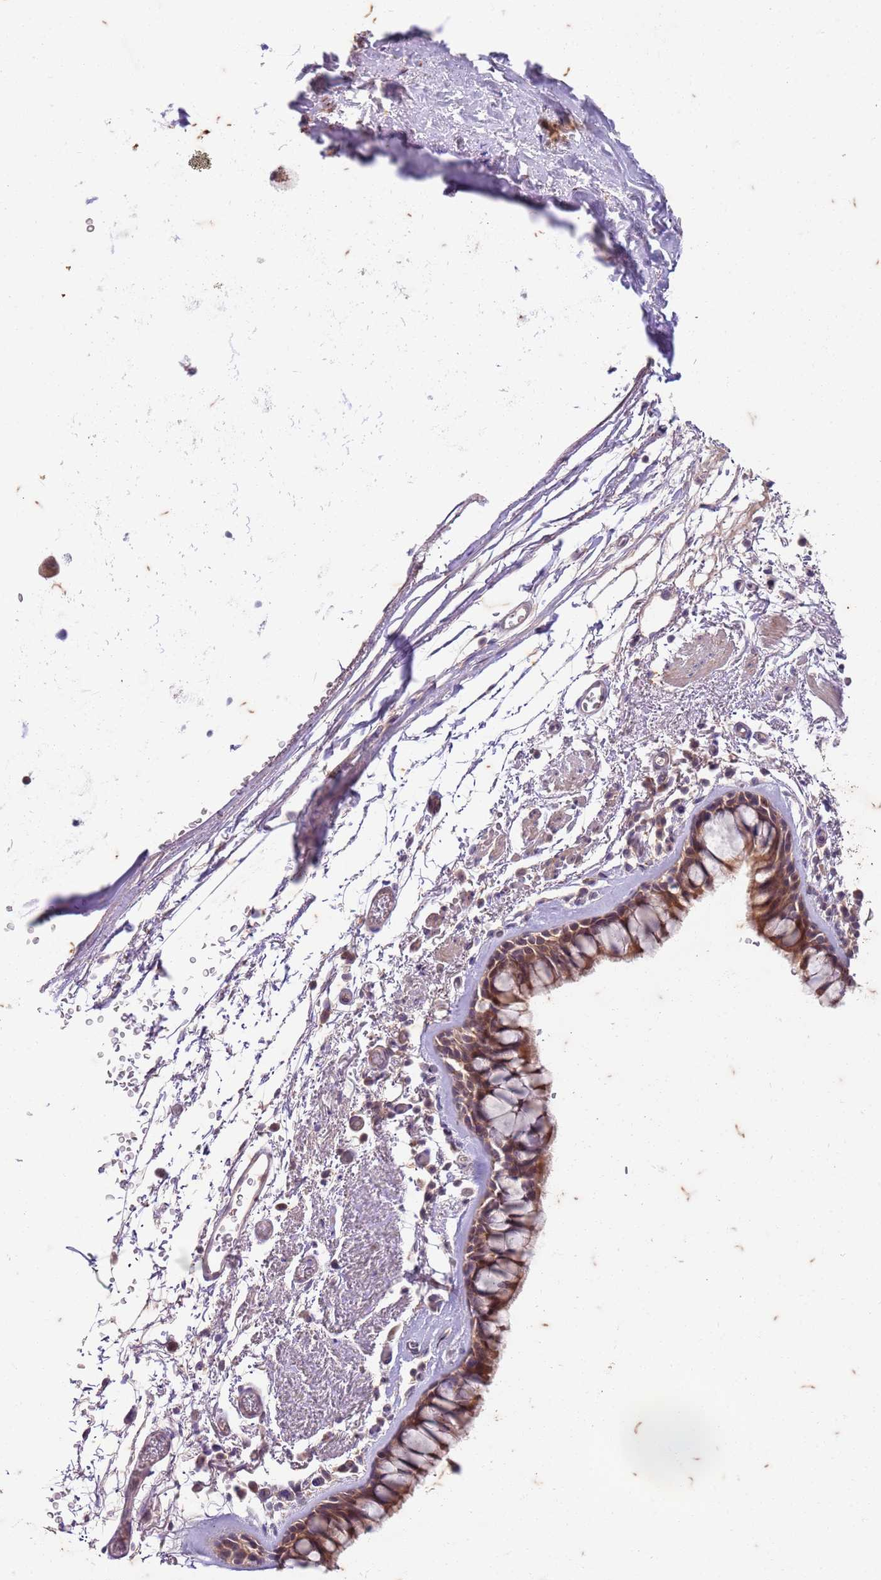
{"staining": {"intensity": "moderate", "quantity": ">75%", "location": "cytoplasmic/membranous"}, "tissue": "bronchus", "cell_type": "Respiratory epithelial cells", "image_type": "normal", "snomed": [{"axis": "morphology", "description": "Normal tissue, NOS"}, {"axis": "topography", "description": "Bronchus"}], "caption": "Protein staining of benign bronchus shows moderate cytoplasmic/membranous positivity in about >75% of respiratory epithelial cells. Immunohistochemistry (ihc) stains the protein in brown and the nuclei are stained blue.", "gene": "RAPGEF3", "patient": {"sex": "male", "age": 65}}